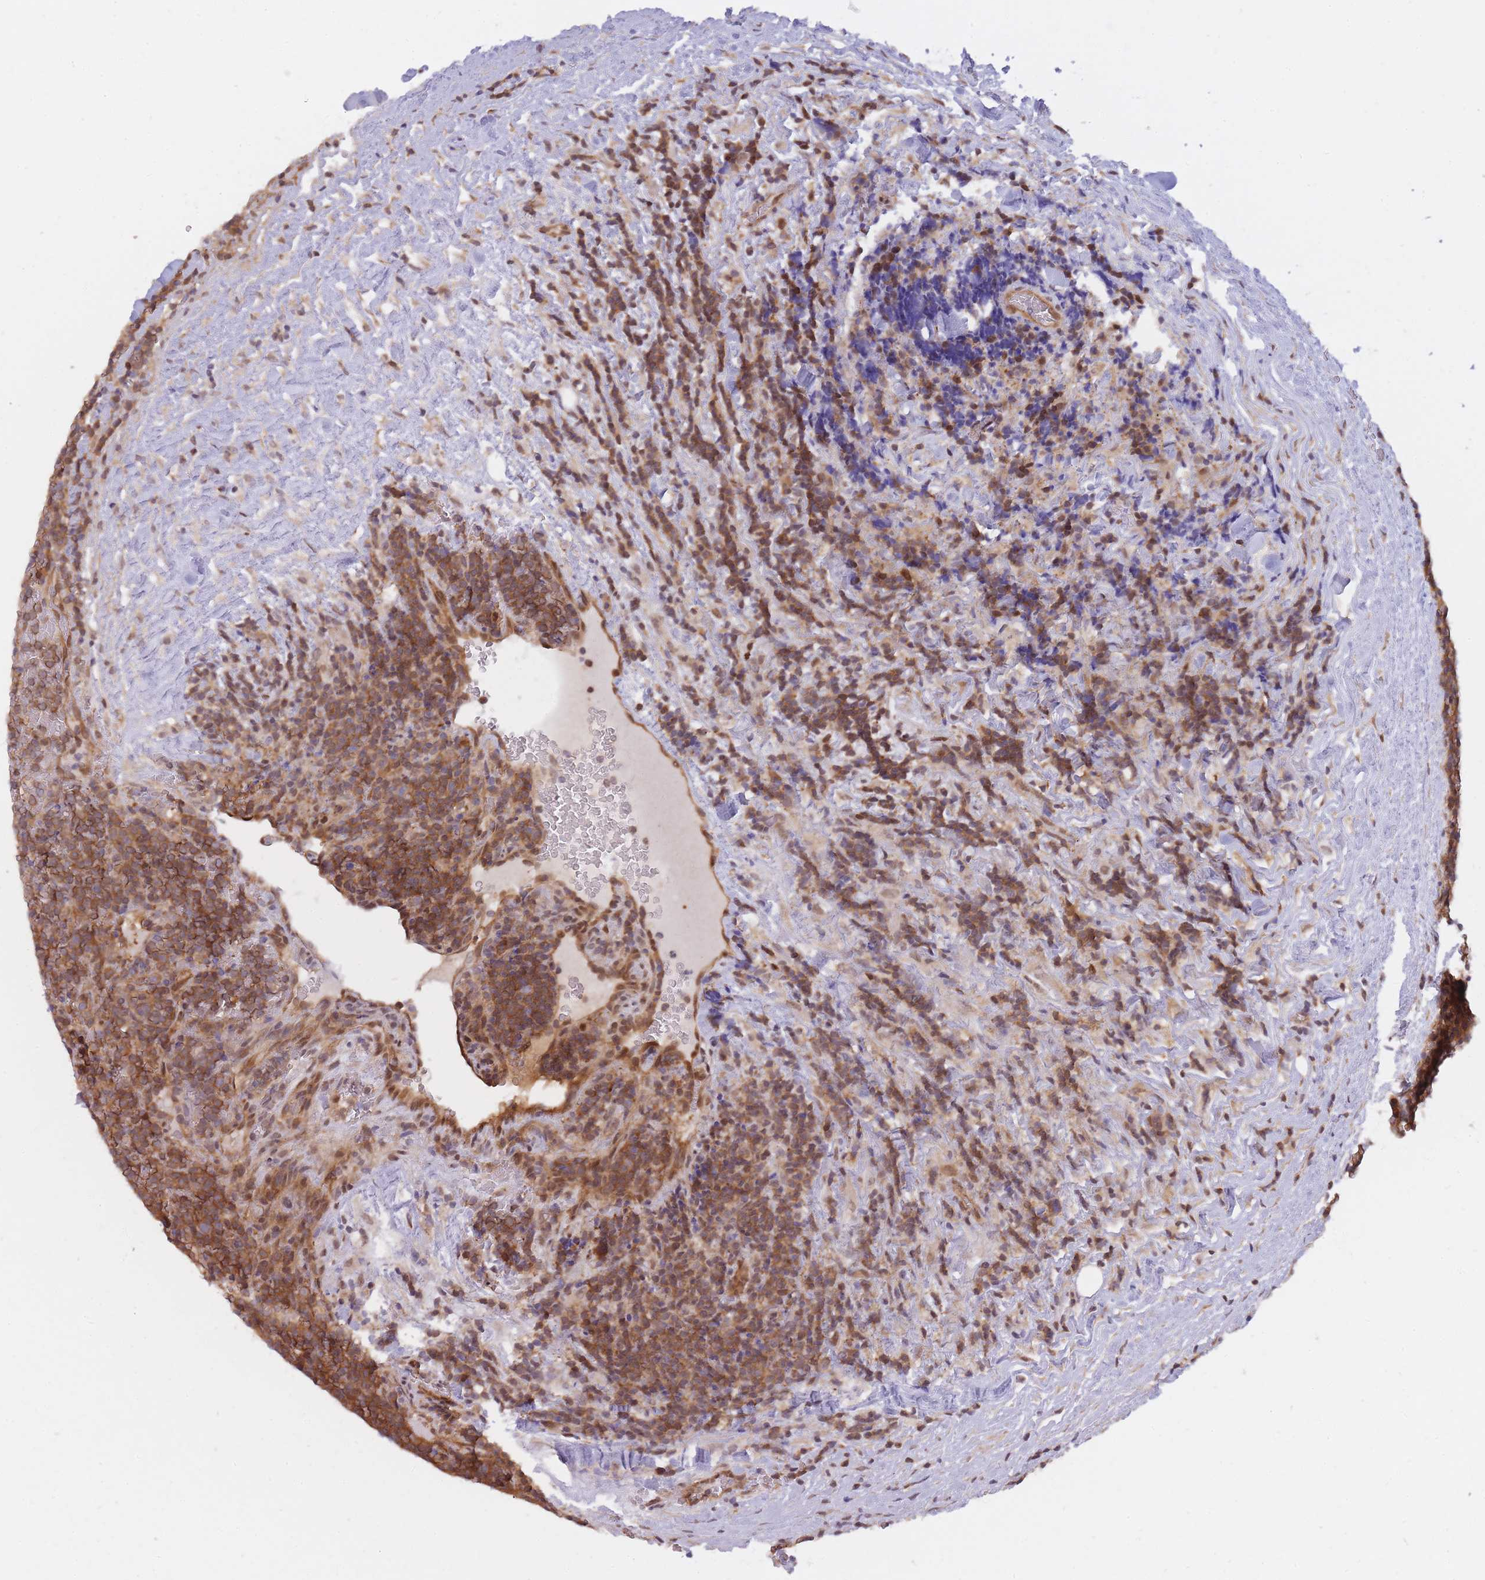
{"staining": {"intensity": "moderate", "quantity": ">75%", "location": "cytoplasmic/membranous"}, "tissue": "lymphoma", "cell_type": "Tumor cells", "image_type": "cancer", "snomed": [{"axis": "morphology", "description": "Malignant lymphoma, non-Hodgkin's type, Low grade"}, {"axis": "topography", "description": "Lymph node"}], "caption": "Immunohistochemistry (IHC) micrograph of neoplastic tissue: lymphoma stained using immunohistochemistry shows medium levels of moderate protein expression localized specifically in the cytoplasmic/membranous of tumor cells, appearing as a cytoplasmic/membranous brown color.", "gene": "NSFL1C", "patient": {"sex": "female", "age": 67}}